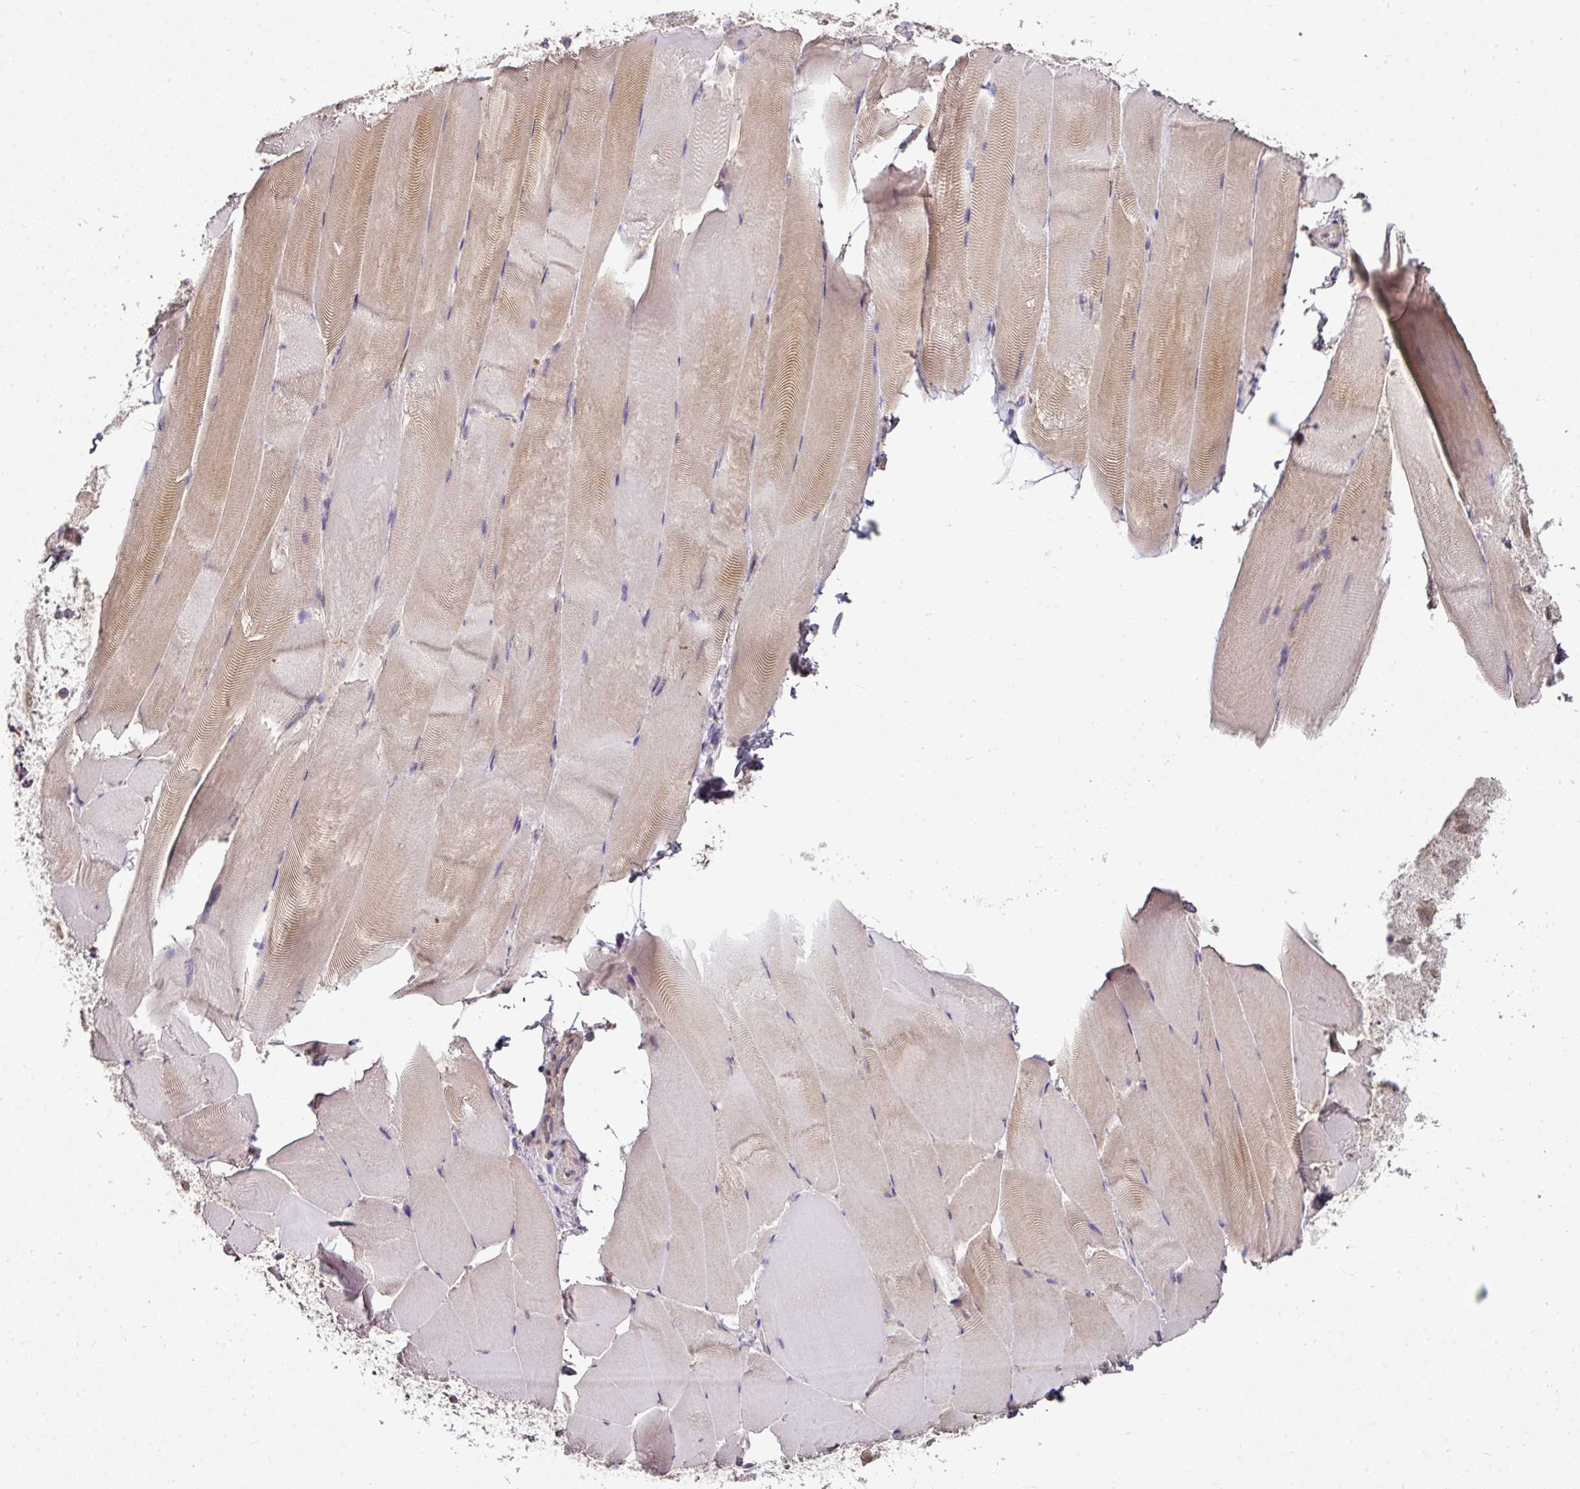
{"staining": {"intensity": "moderate", "quantity": "25%-75%", "location": "cytoplasmic/membranous"}, "tissue": "skeletal muscle", "cell_type": "Myocytes", "image_type": "normal", "snomed": [{"axis": "morphology", "description": "Normal tissue, NOS"}, {"axis": "topography", "description": "Skeletal muscle"}], "caption": "Immunohistochemistry (IHC) (DAB) staining of benign human skeletal muscle demonstrates moderate cytoplasmic/membranous protein staining in about 25%-75% of myocytes. The protein is shown in brown color, while the nuclei are stained blue.", "gene": "JPH2", "patient": {"sex": "female", "age": 64}}